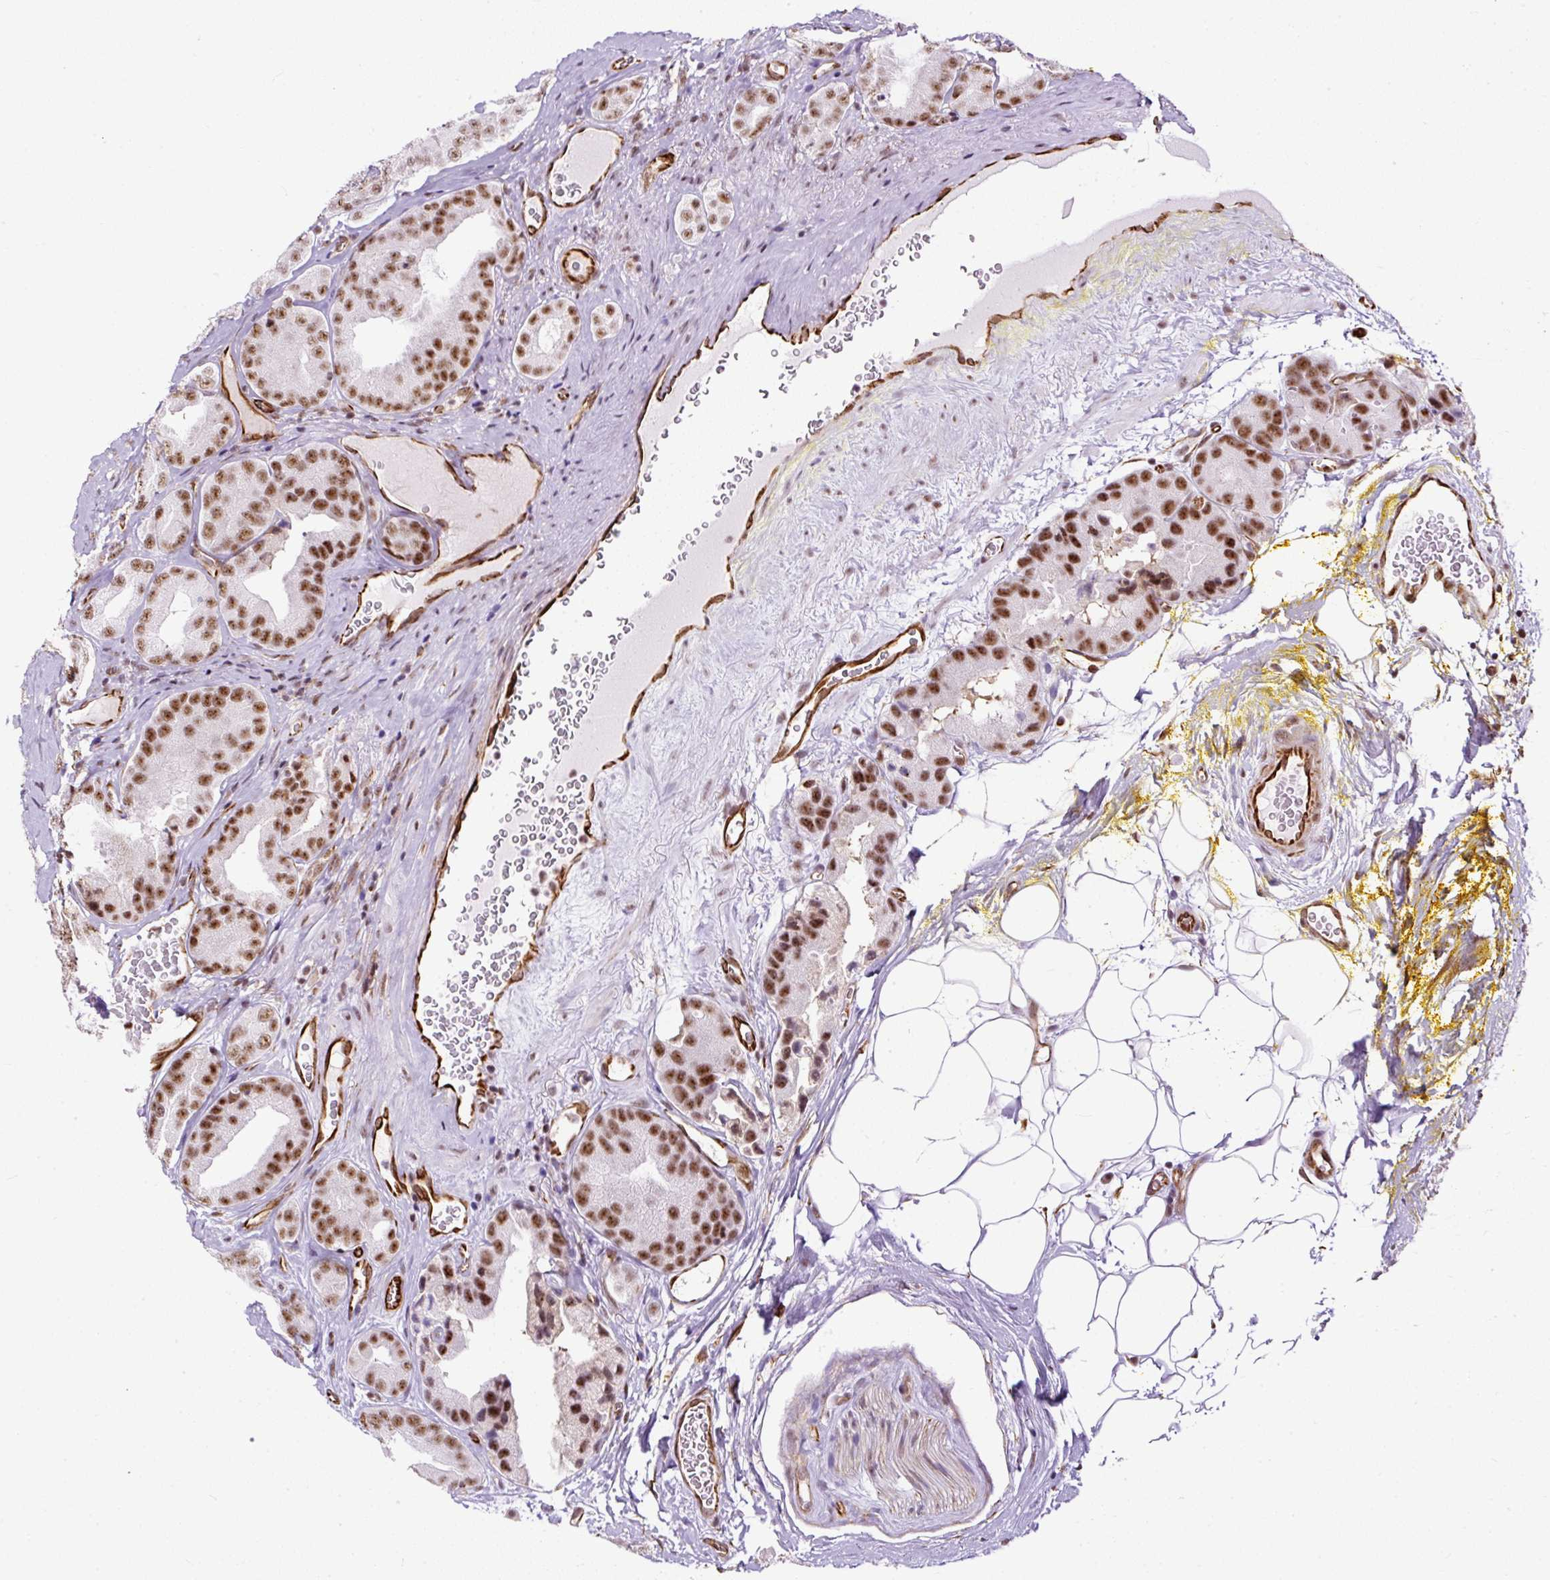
{"staining": {"intensity": "moderate", "quantity": ">75%", "location": "nuclear"}, "tissue": "prostate cancer", "cell_type": "Tumor cells", "image_type": "cancer", "snomed": [{"axis": "morphology", "description": "Adenocarcinoma, High grade"}, {"axis": "topography", "description": "Prostate"}], "caption": "Protein expression analysis of prostate cancer reveals moderate nuclear expression in approximately >75% of tumor cells.", "gene": "LUC7L2", "patient": {"sex": "male", "age": 63}}